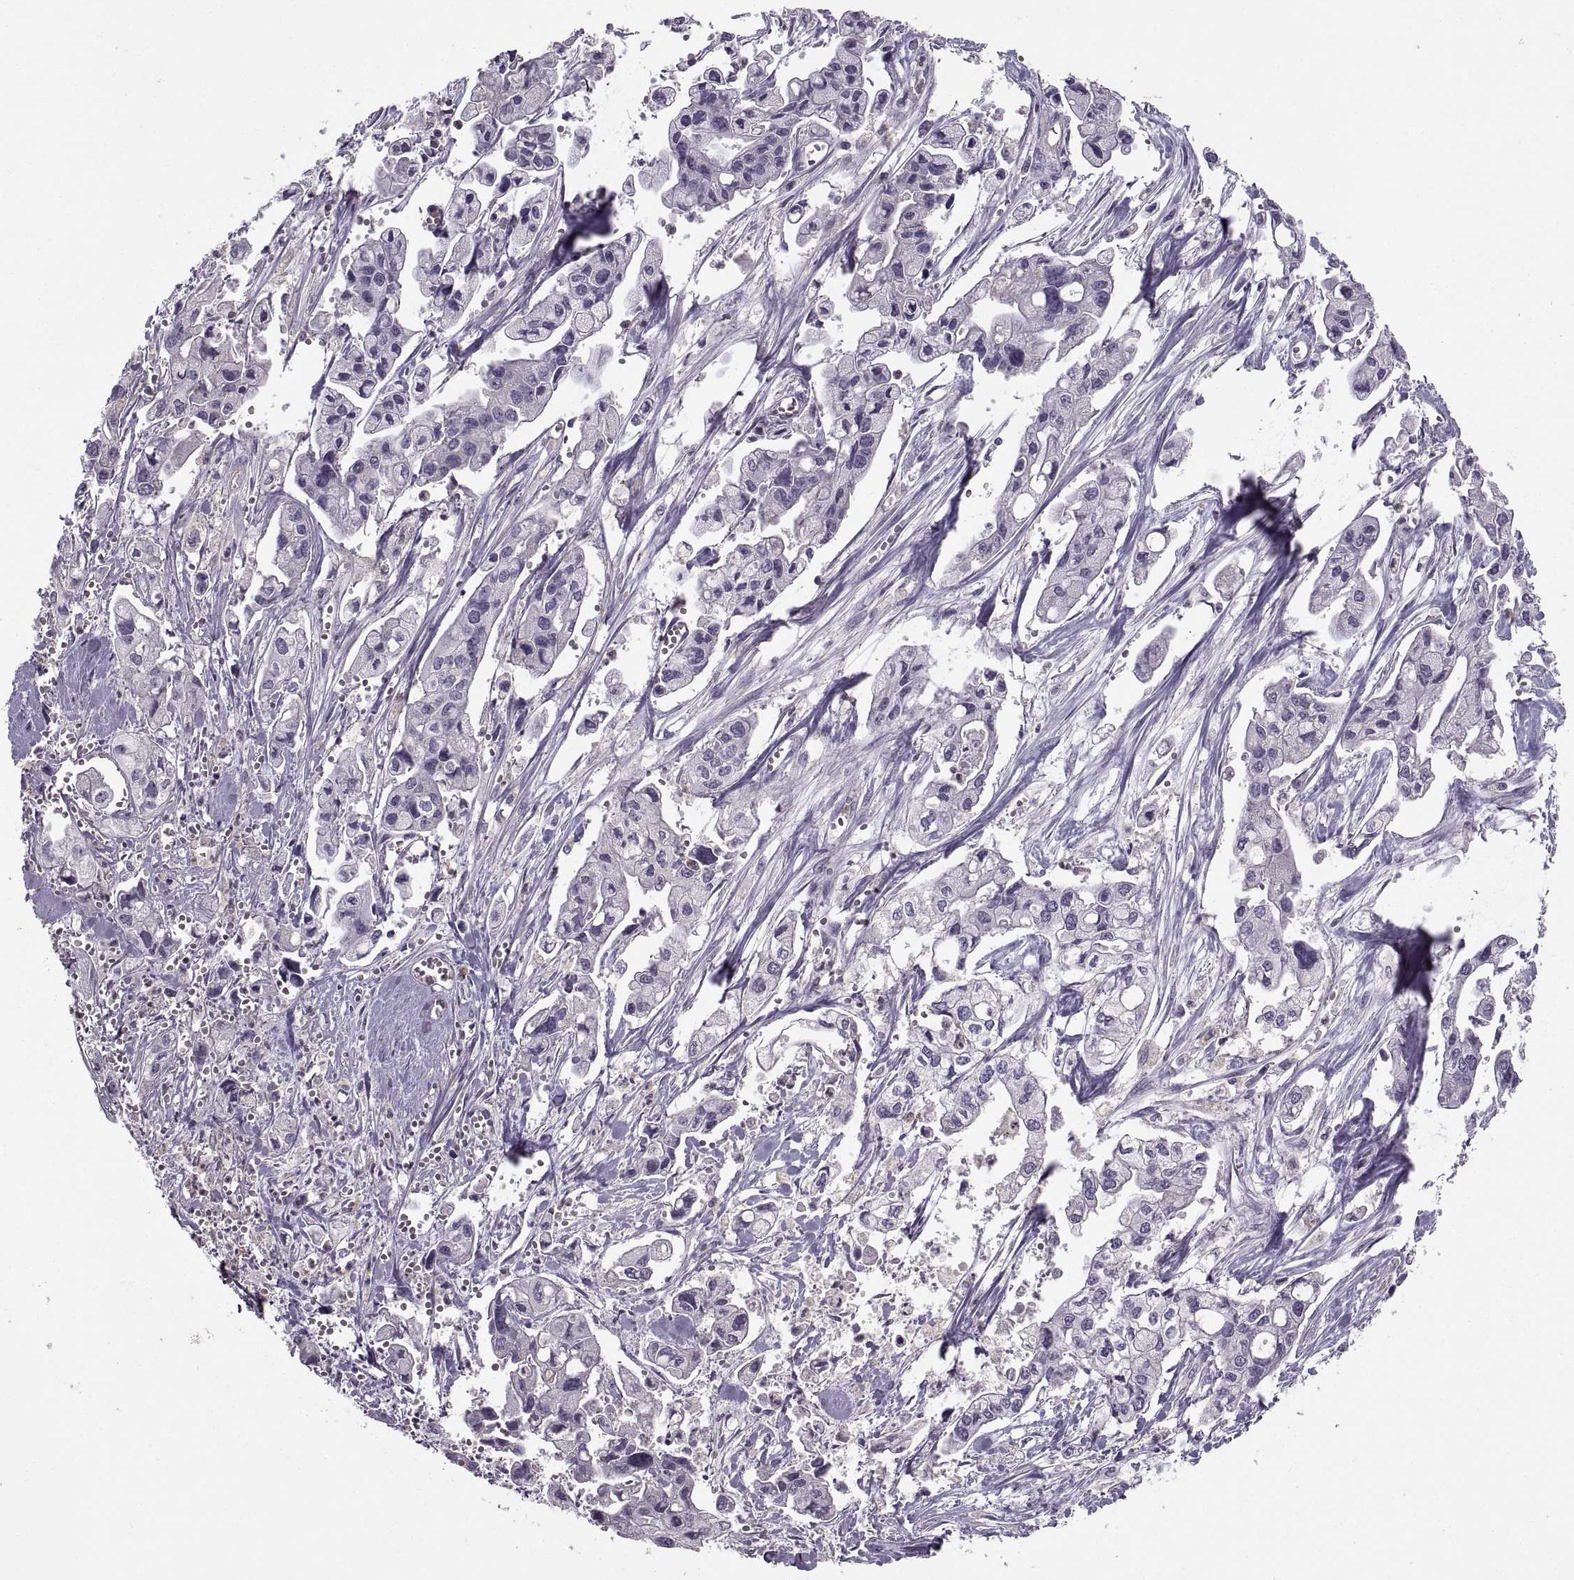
{"staining": {"intensity": "negative", "quantity": "none", "location": "none"}, "tissue": "pancreatic cancer", "cell_type": "Tumor cells", "image_type": "cancer", "snomed": [{"axis": "morphology", "description": "Adenocarcinoma, NOS"}, {"axis": "topography", "description": "Pancreas"}], "caption": "IHC of human pancreatic cancer (adenocarcinoma) demonstrates no staining in tumor cells.", "gene": "RALB", "patient": {"sex": "male", "age": 70}}